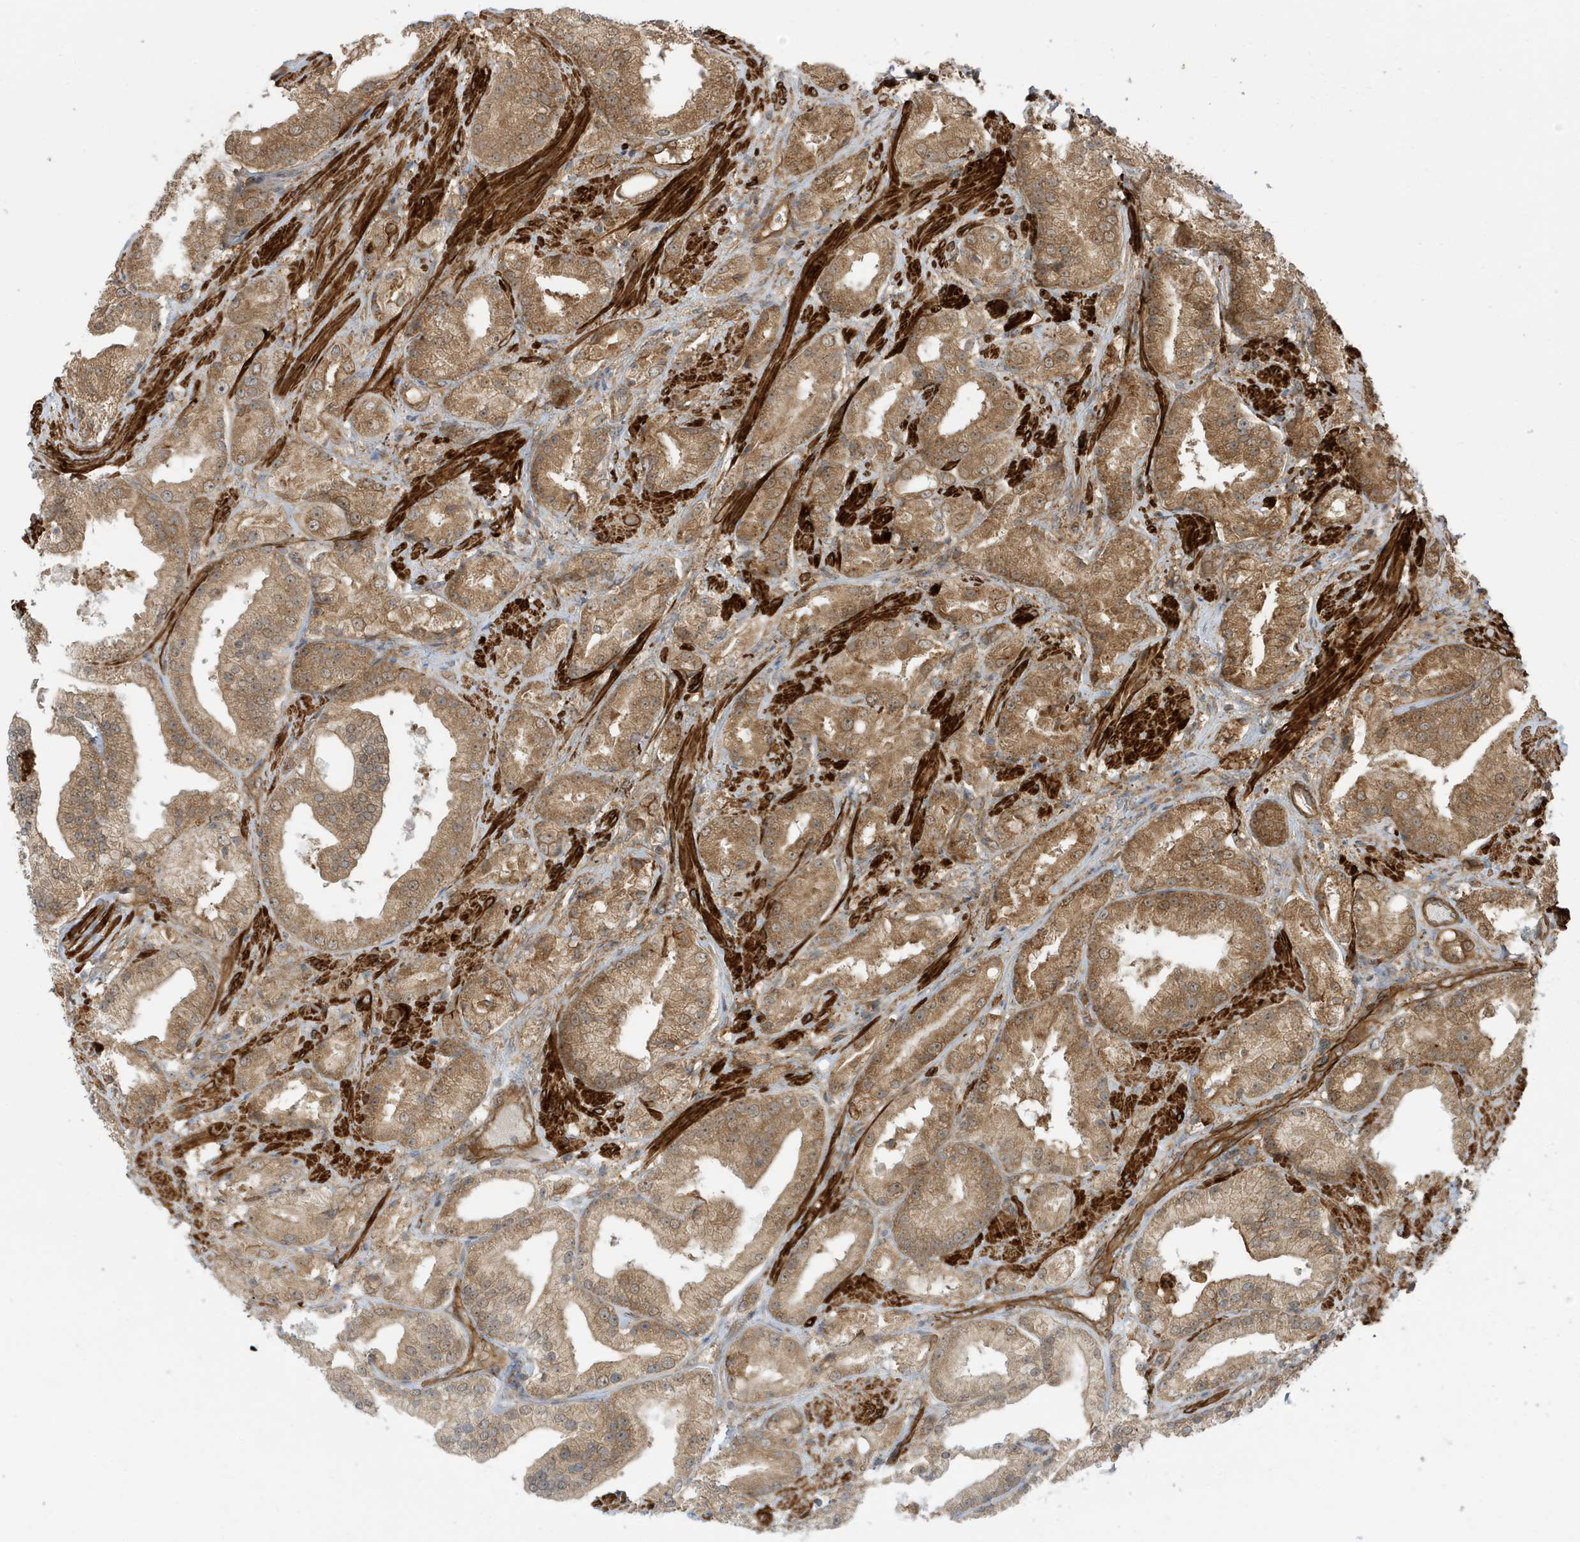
{"staining": {"intensity": "moderate", "quantity": ">75%", "location": "cytoplasmic/membranous"}, "tissue": "prostate cancer", "cell_type": "Tumor cells", "image_type": "cancer", "snomed": [{"axis": "morphology", "description": "Adenocarcinoma, Low grade"}, {"axis": "topography", "description": "Prostate"}], "caption": "A high-resolution histopathology image shows IHC staining of adenocarcinoma (low-grade) (prostate), which shows moderate cytoplasmic/membranous positivity in about >75% of tumor cells.", "gene": "CDC42EP3", "patient": {"sex": "male", "age": 67}}